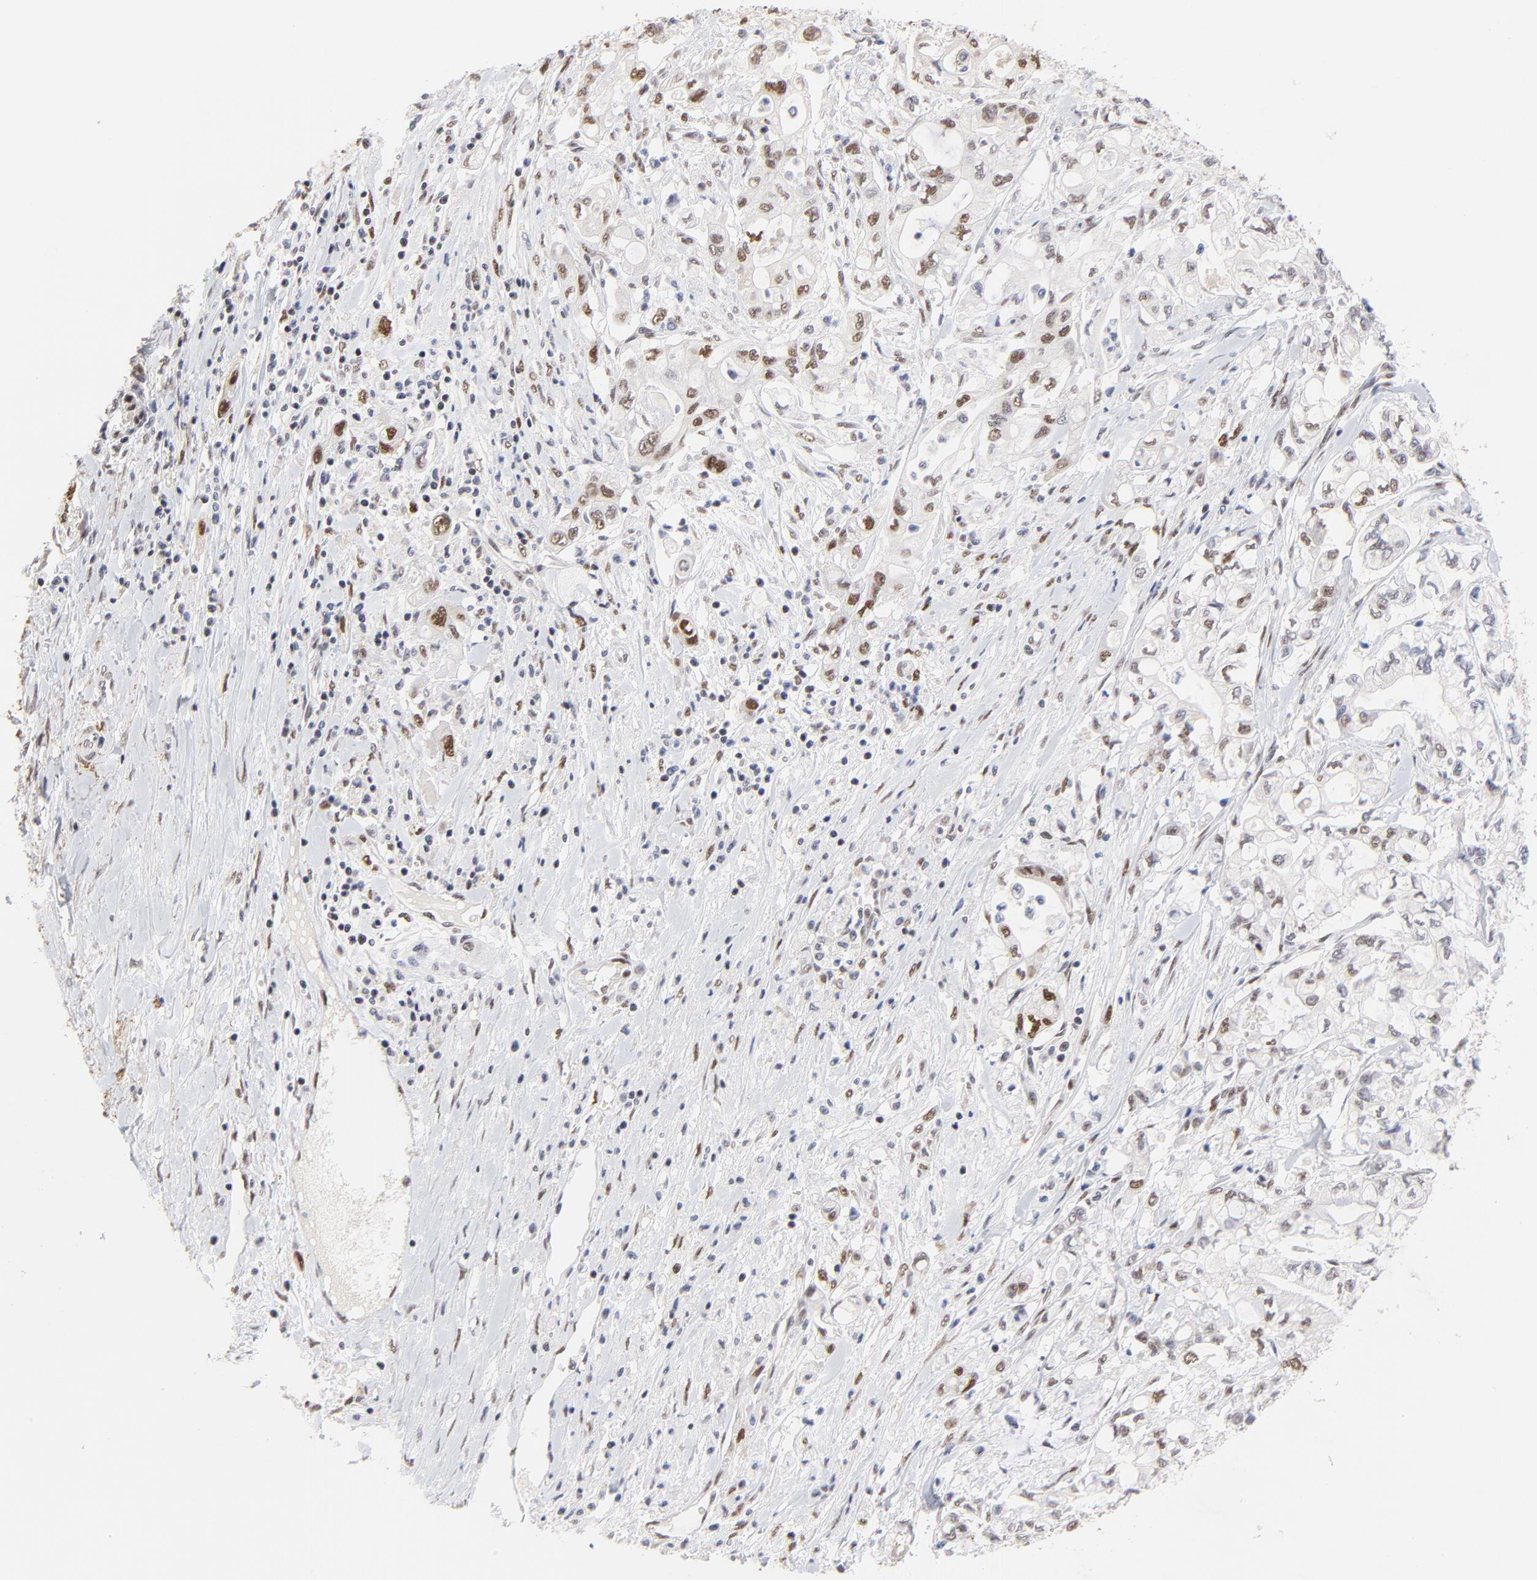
{"staining": {"intensity": "moderate", "quantity": "25%-75%", "location": "nuclear"}, "tissue": "pancreatic cancer", "cell_type": "Tumor cells", "image_type": "cancer", "snomed": [{"axis": "morphology", "description": "Adenocarcinoma, NOS"}, {"axis": "topography", "description": "Pancreas"}], "caption": "The photomicrograph reveals staining of pancreatic cancer (adenocarcinoma), revealing moderate nuclear protein staining (brown color) within tumor cells. The staining is performed using DAB (3,3'-diaminobenzidine) brown chromogen to label protein expression. The nuclei are counter-stained blue using hematoxylin.", "gene": "OGFOD1", "patient": {"sex": "male", "age": 79}}